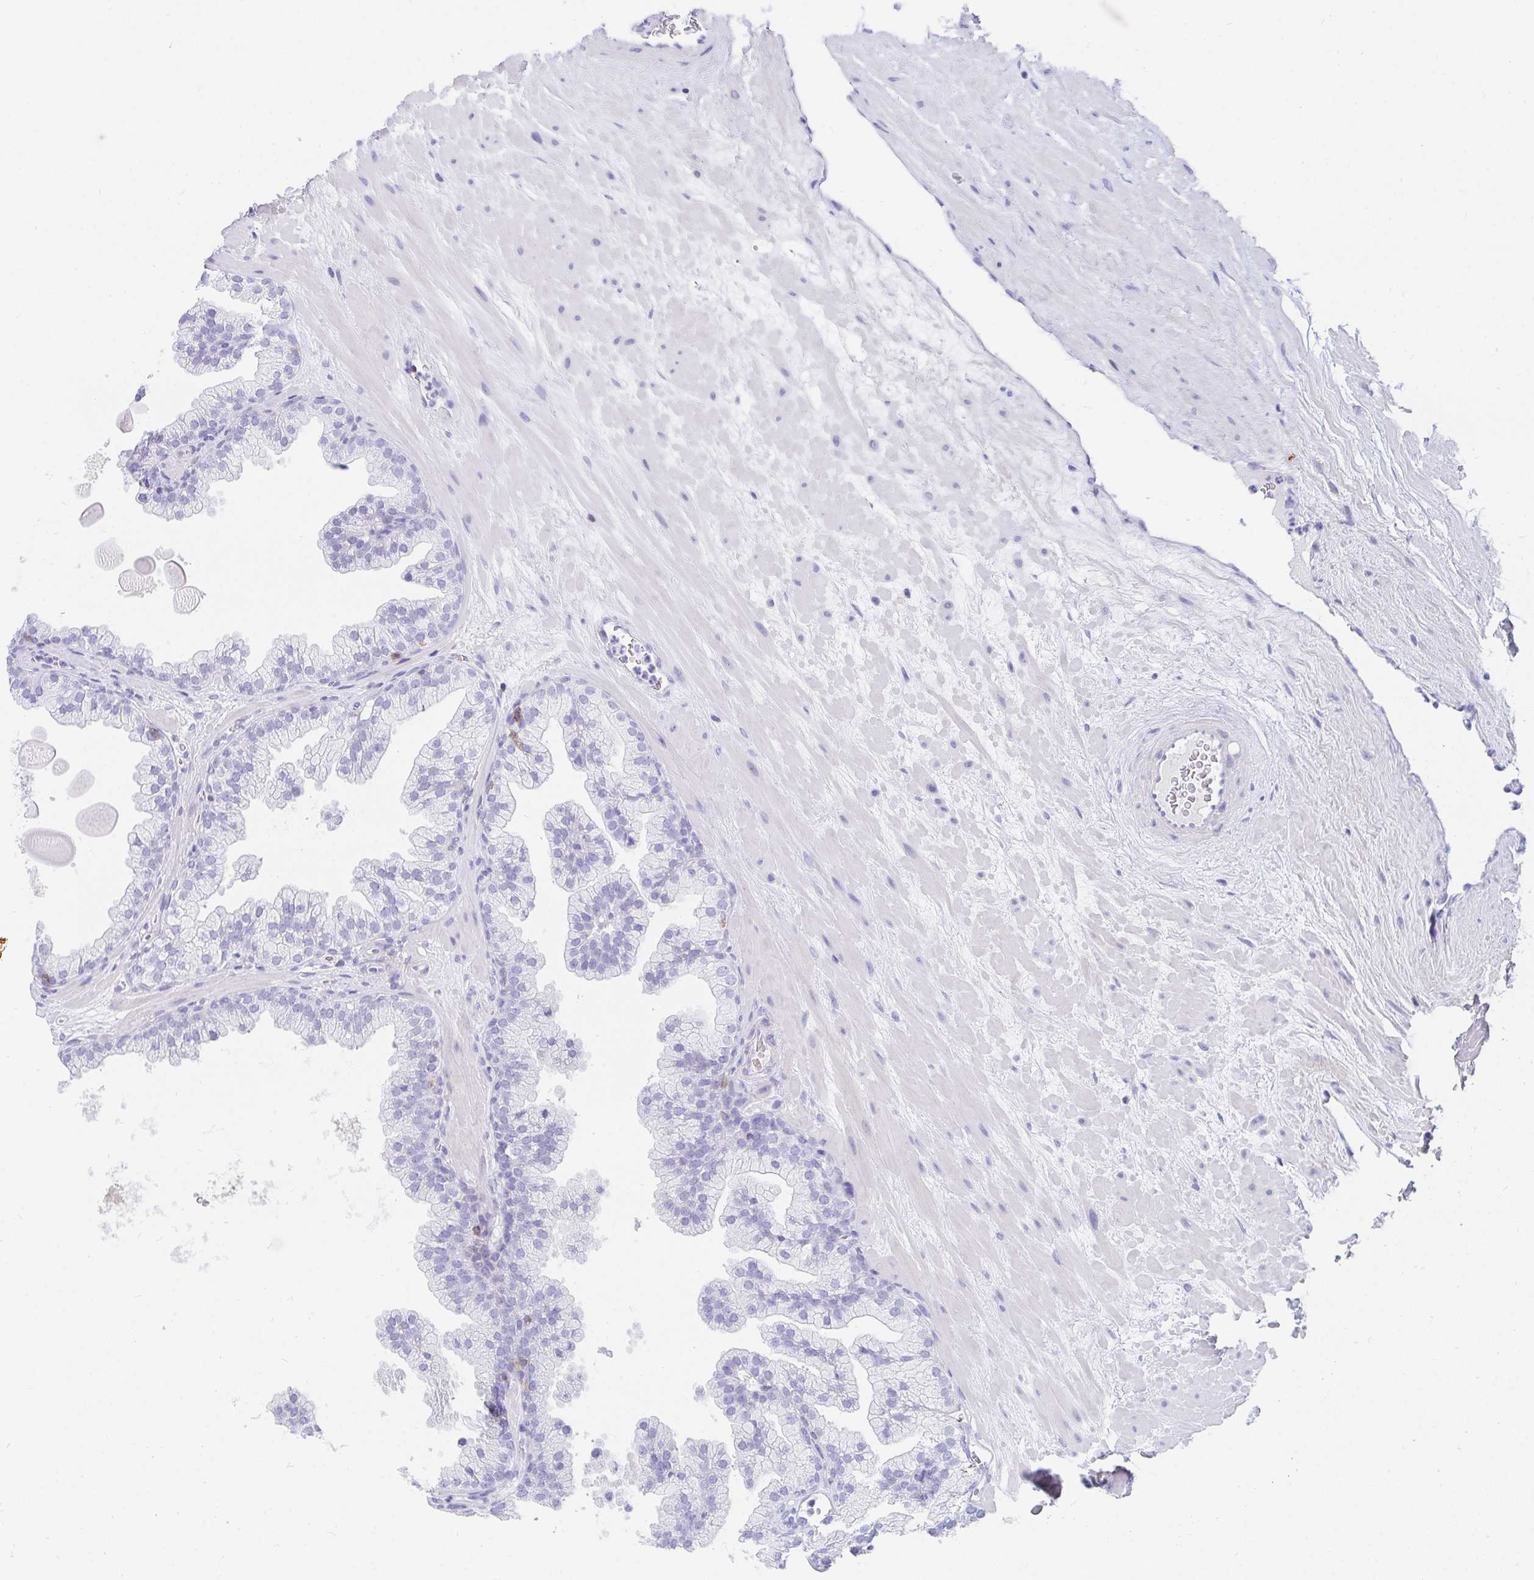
{"staining": {"intensity": "negative", "quantity": "none", "location": "none"}, "tissue": "prostate", "cell_type": "Glandular cells", "image_type": "normal", "snomed": [{"axis": "morphology", "description": "Normal tissue, NOS"}, {"axis": "topography", "description": "Prostate"}, {"axis": "topography", "description": "Peripheral nerve tissue"}], "caption": "Immunohistochemical staining of unremarkable human prostate reveals no significant positivity in glandular cells. (DAB immunohistochemistry visualized using brightfield microscopy, high magnification).", "gene": "CD7", "patient": {"sex": "male", "age": 61}}